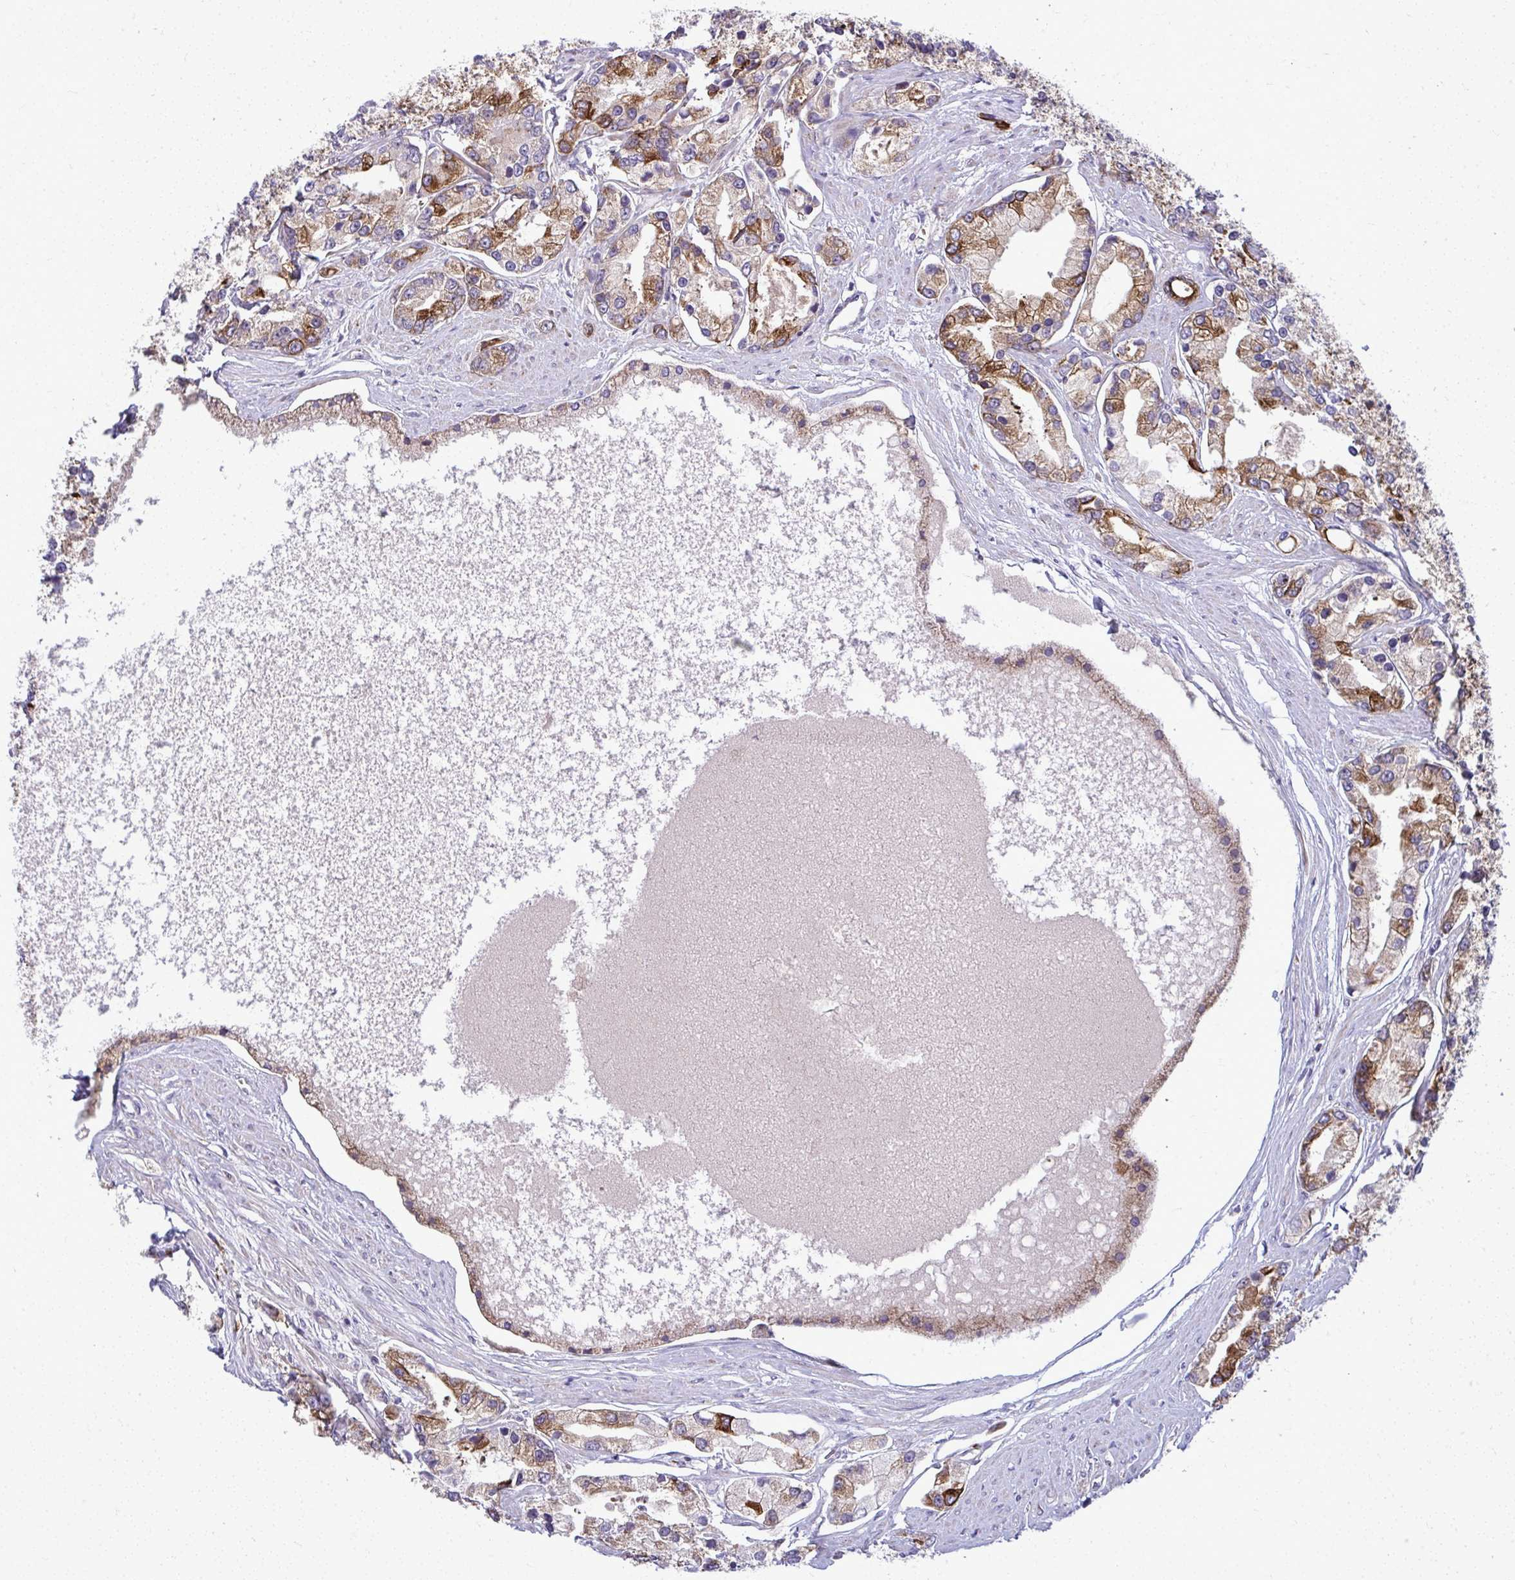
{"staining": {"intensity": "strong", "quantity": "25%-75%", "location": "cytoplasmic/membranous"}, "tissue": "prostate cancer", "cell_type": "Tumor cells", "image_type": "cancer", "snomed": [{"axis": "morphology", "description": "Adenocarcinoma, High grade"}, {"axis": "topography", "description": "Prostate"}], "caption": "Human prostate cancer stained for a protein (brown) reveals strong cytoplasmic/membranous positive staining in about 25%-75% of tumor cells.", "gene": "GFPT2", "patient": {"sex": "male", "age": 66}}